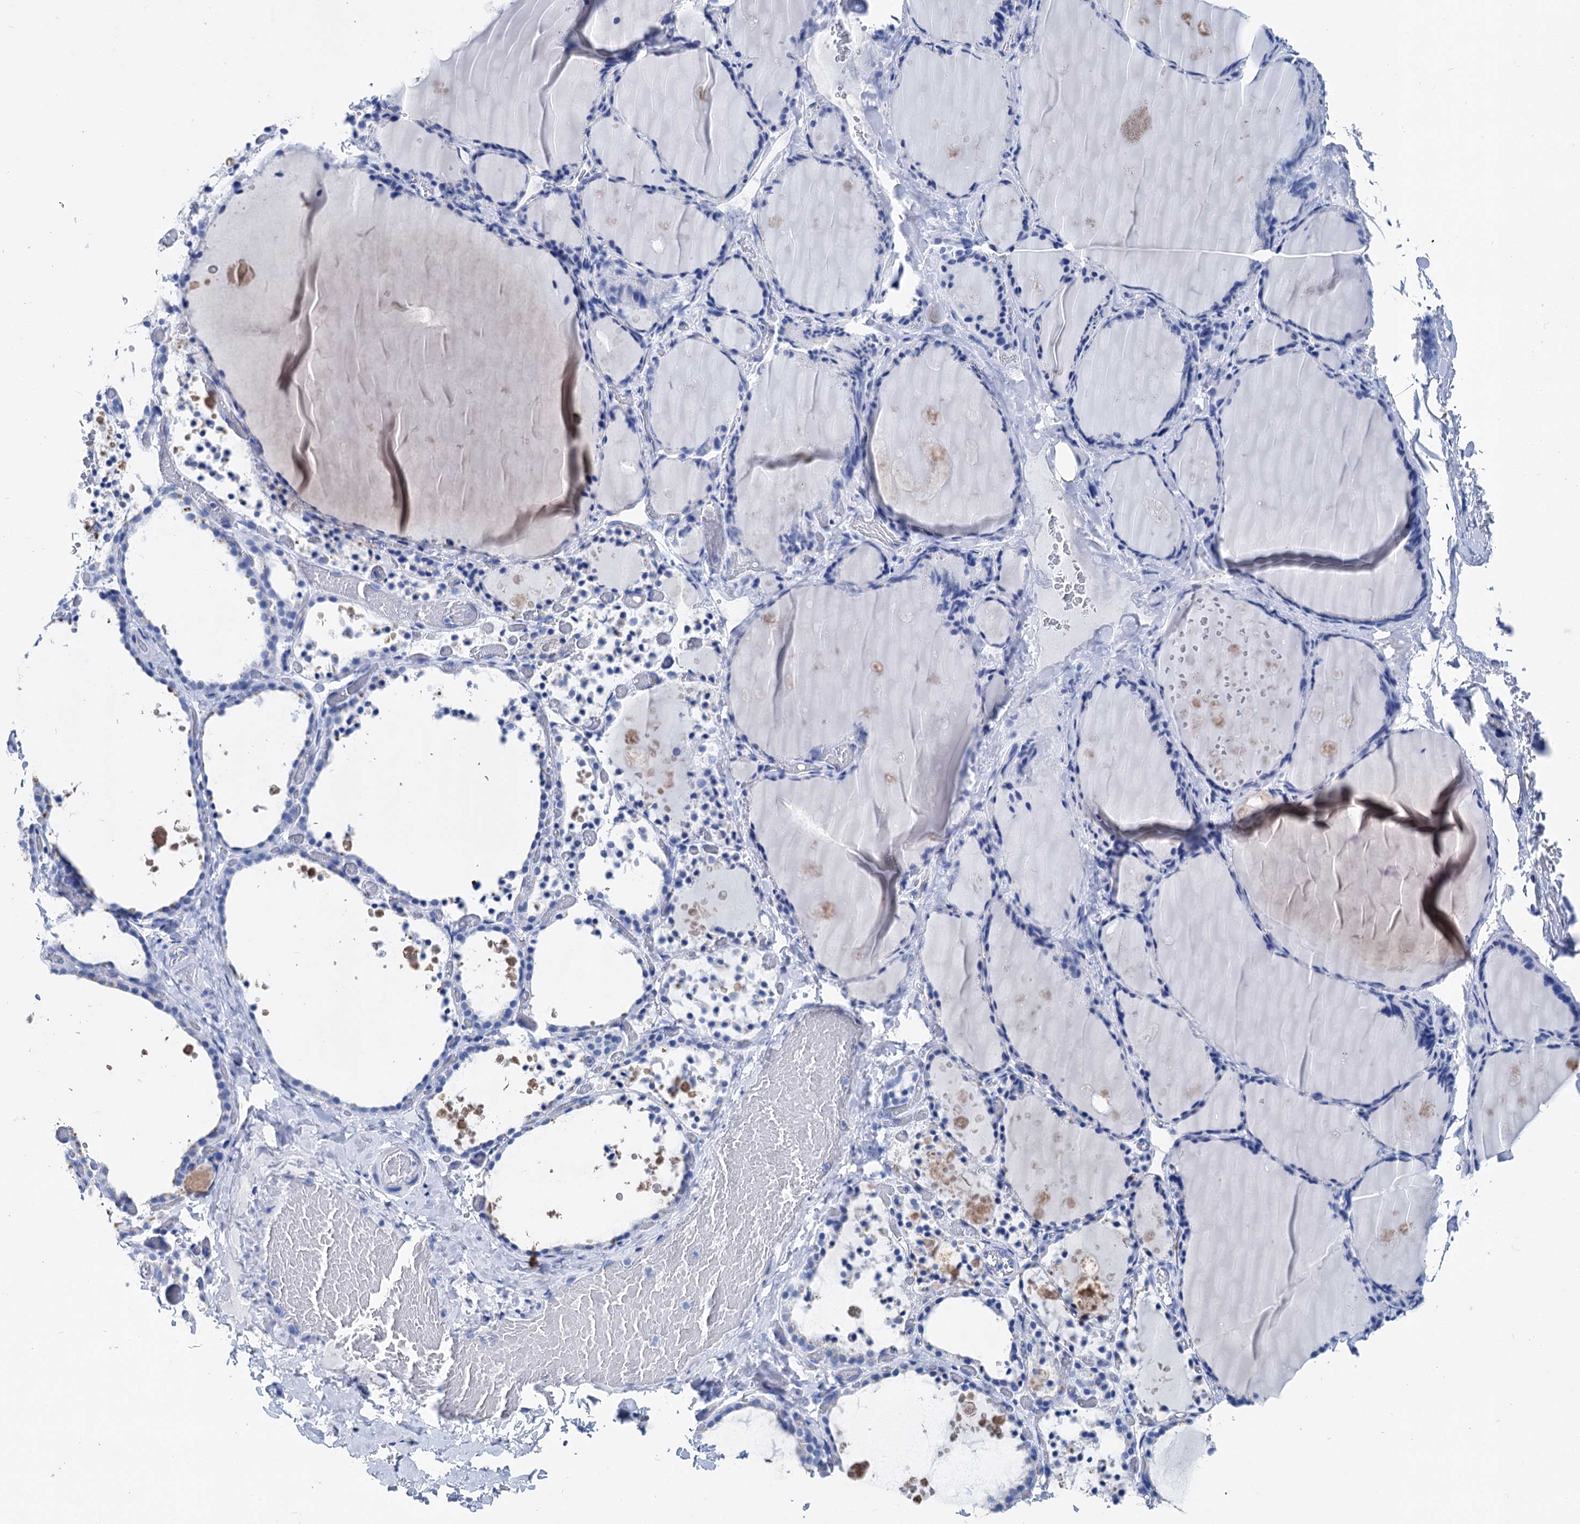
{"staining": {"intensity": "negative", "quantity": "none", "location": "none"}, "tissue": "thyroid gland", "cell_type": "Glandular cells", "image_type": "normal", "snomed": [{"axis": "morphology", "description": "Normal tissue, NOS"}, {"axis": "topography", "description": "Thyroid gland"}], "caption": "This is a photomicrograph of immunohistochemistry (IHC) staining of benign thyroid gland, which shows no expression in glandular cells.", "gene": "BRINP1", "patient": {"sex": "female", "age": 44}}